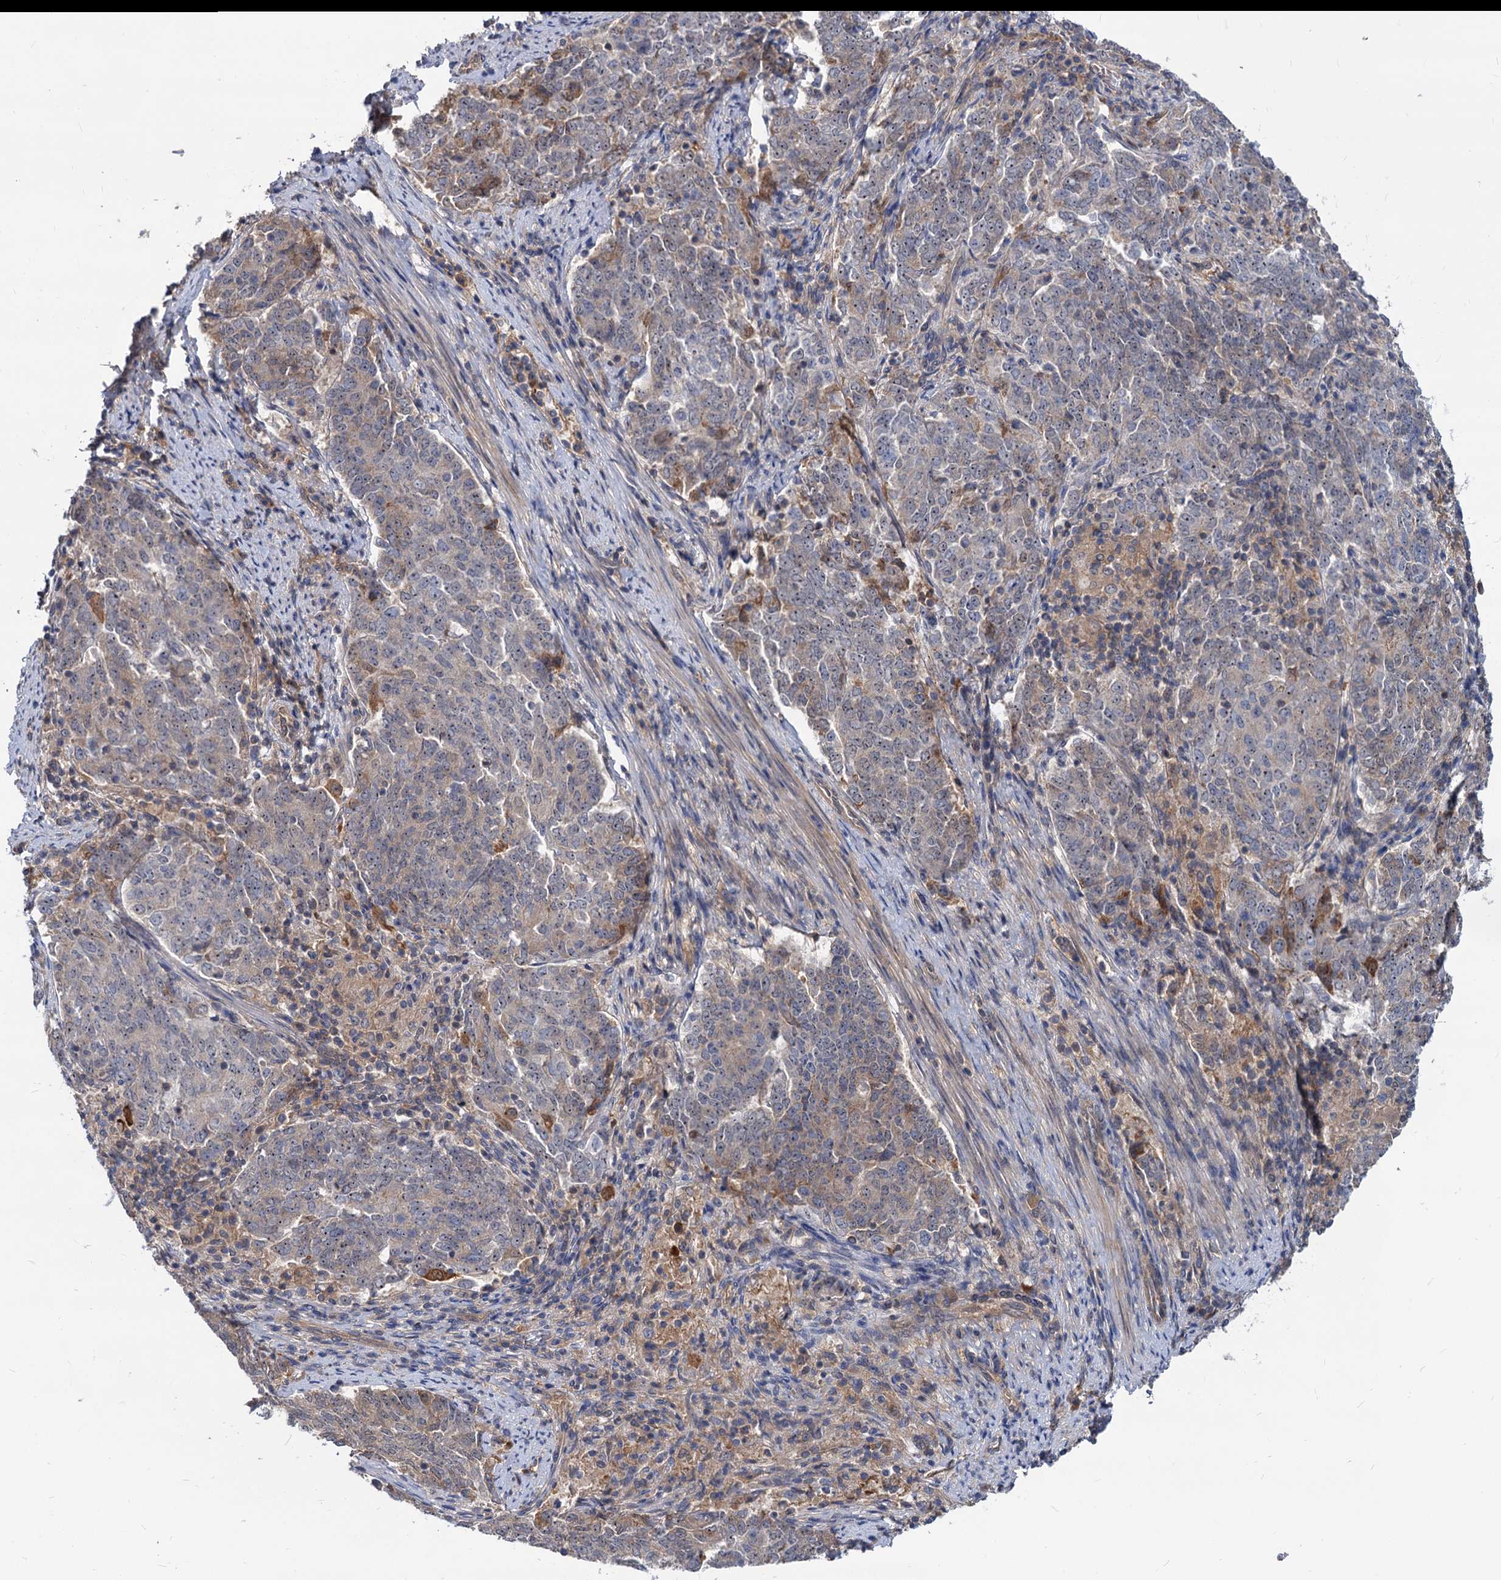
{"staining": {"intensity": "weak", "quantity": "25%-75%", "location": "cytoplasmic/membranous"}, "tissue": "endometrial cancer", "cell_type": "Tumor cells", "image_type": "cancer", "snomed": [{"axis": "morphology", "description": "Adenocarcinoma, NOS"}, {"axis": "topography", "description": "Endometrium"}], "caption": "A photomicrograph of endometrial adenocarcinoma stained for a protein shows weak cytoplasmic/membranous brown staining in tumor cells.", "gene": "SNX15", "patient": {"sex": "female", "age": 80}}